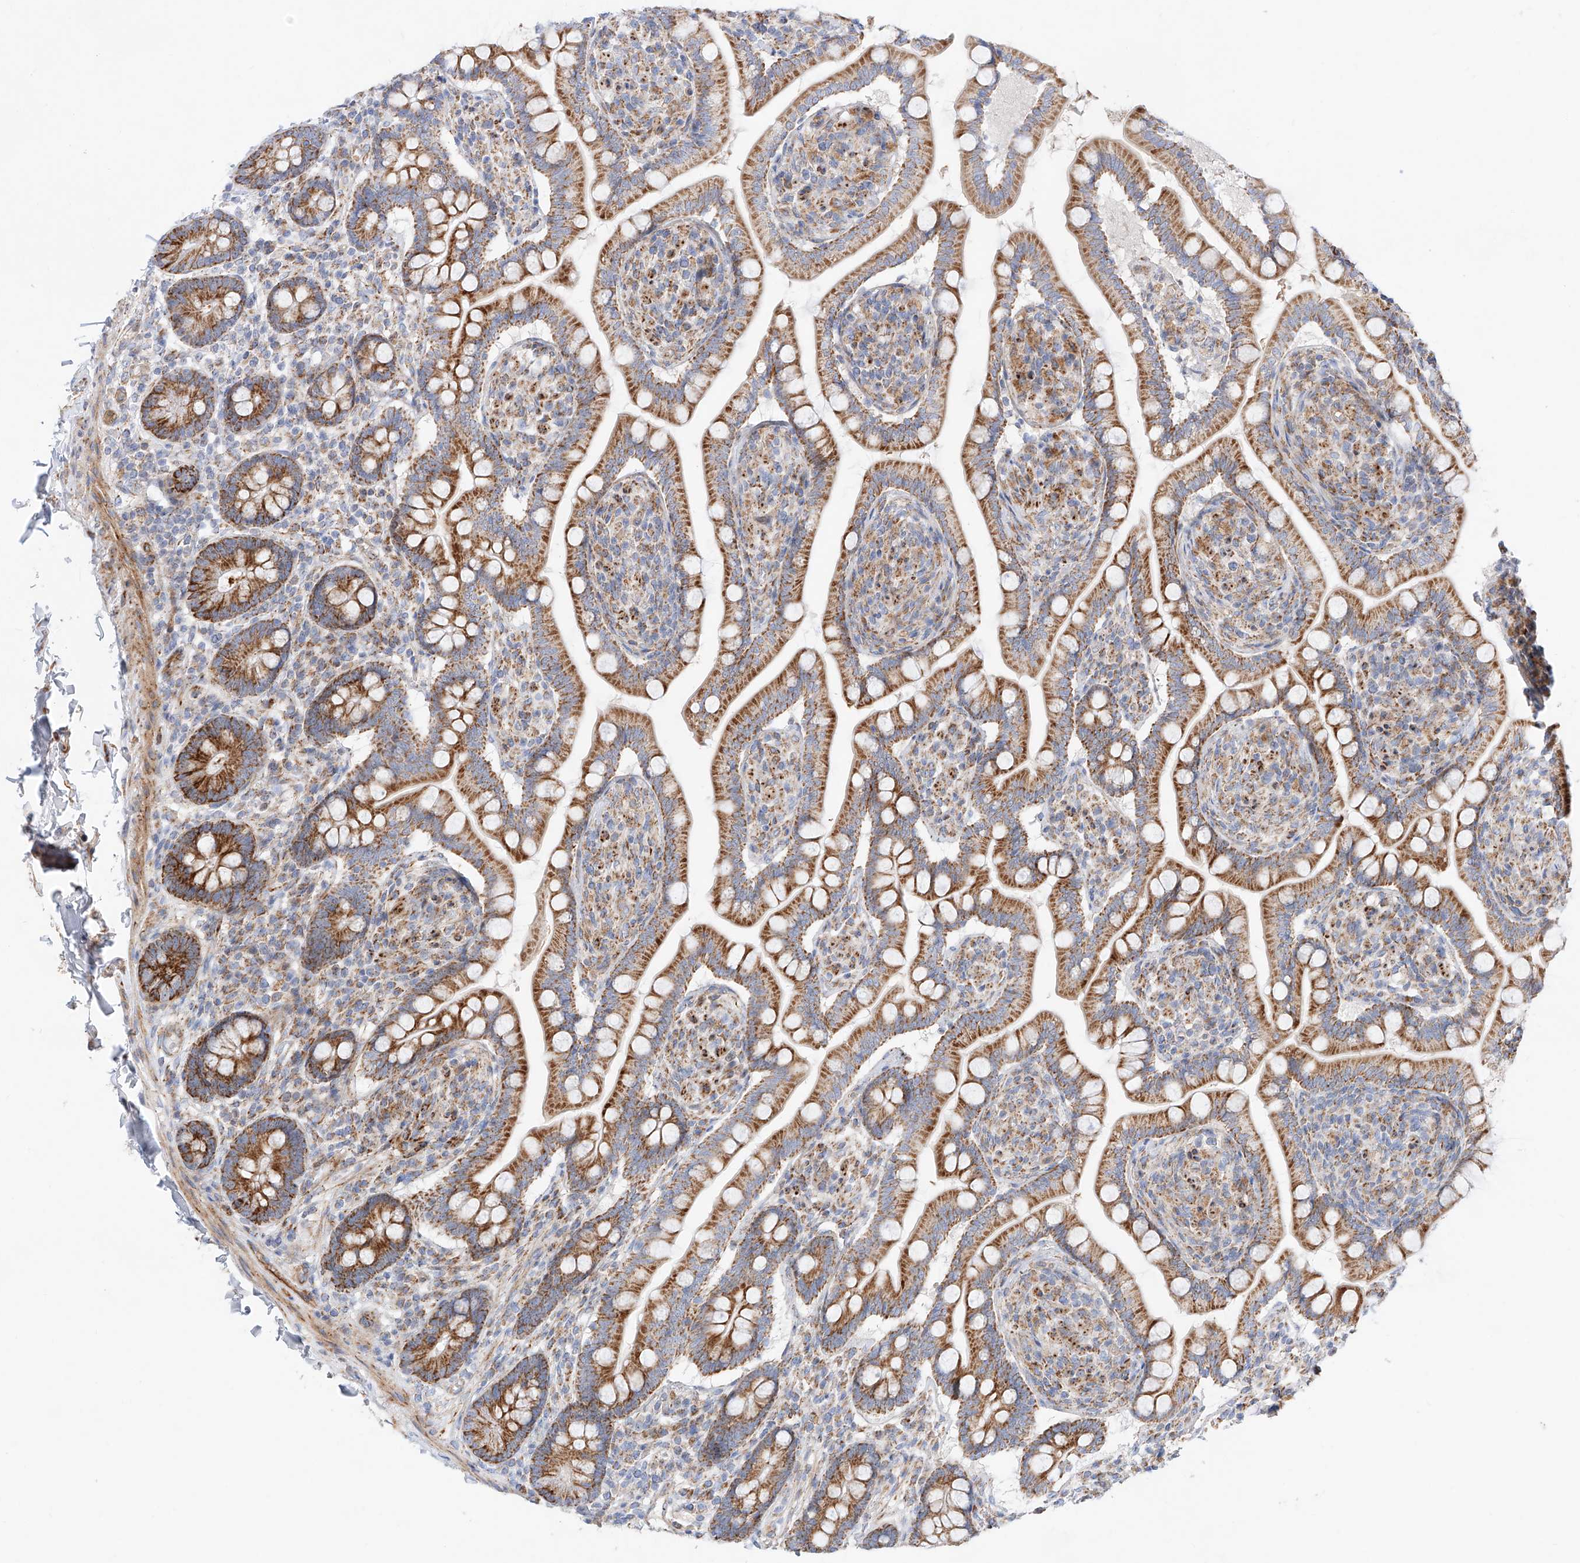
{"staining": {"intensity": "strong", "quantity": ">75%", "location": "cytoplasmic/membranous"}, "tissue": "small intestine", "cell_type": "Glandular cells", "image_type": "normal", "snomed": [{"axis": "morphology", "description": "Normal tissue, NOS"}, {"axis": "topography", "description": "Small intestine"}], "caption": "High-magnification brightfield microscopy of unremarkable small intestine stained with DAB (brown) and counterstained with hematoxylin (blue). glandular cells exhibit strong cytoplasmic/membranous staining is seen in approximately>75% of cells.", "gene": "CST9", "patient": {"sex": "female", "age": 64}}